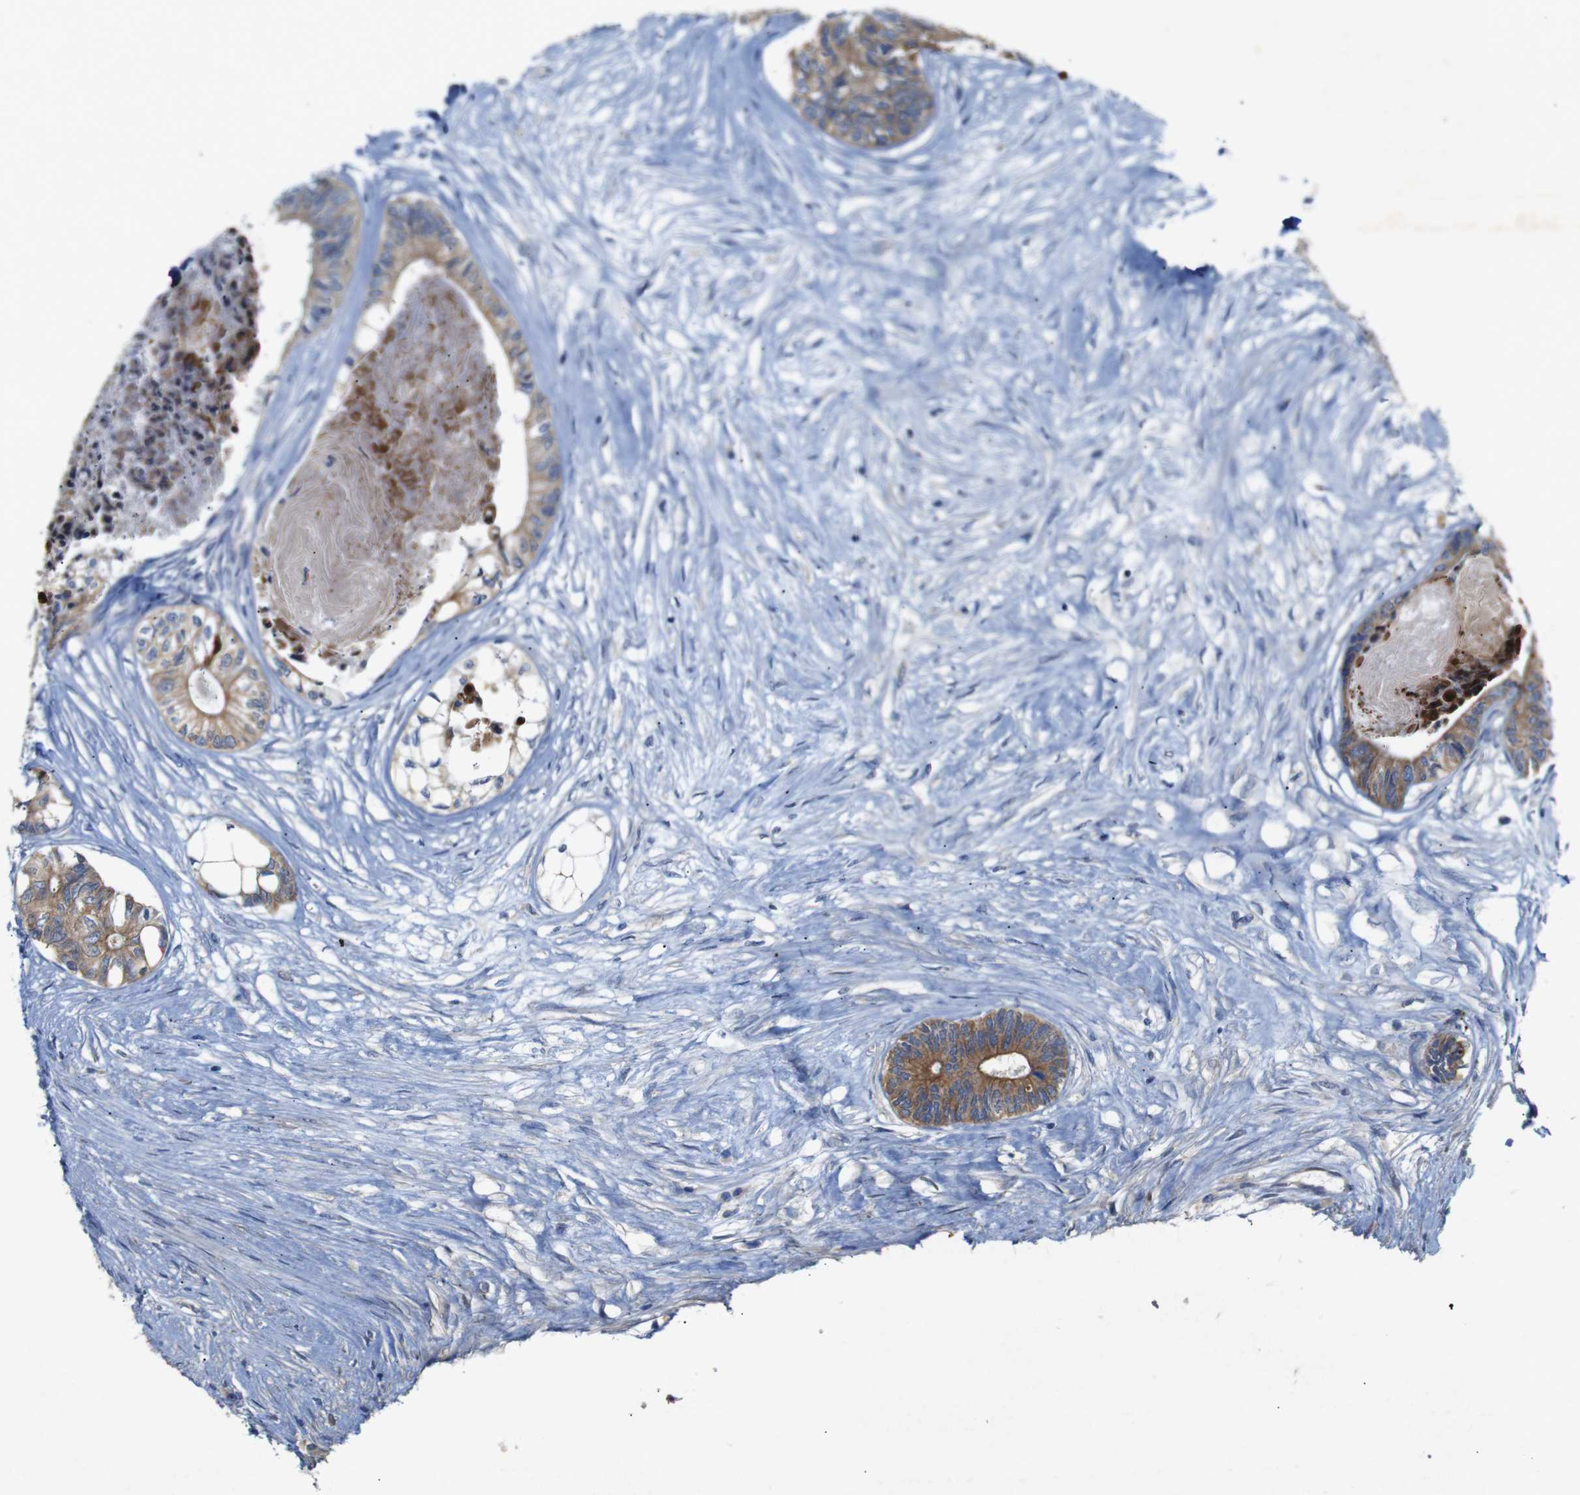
{"staining": {"intensity": "moderate", "quantity": ">75%", "location": "cytoplasmic/membranous"}, "tissue": "colorectal cancer", "cell_type": "Tumor cells", "image_type": "cancer", "snomed": [{"axis": "morphology", "description": "Adenocarcinoma, NOS"}, {"axis": "topography", "description": "Rectum"}], "caption": "Immunohistochemistry (IHC) histopathology image of neoplastic tissue: colorectal cancer (adenocarcinoma) stained using immunohistochemistry (IHC) shows medium levels of moderate protein expression localized specifically in the cytoplasmic/membranous of tumor cells, appearing as a cytoplasmic/membranous brown color.", "gene": "ALOX15", "patient": {"sex": "male", "age": 63}}